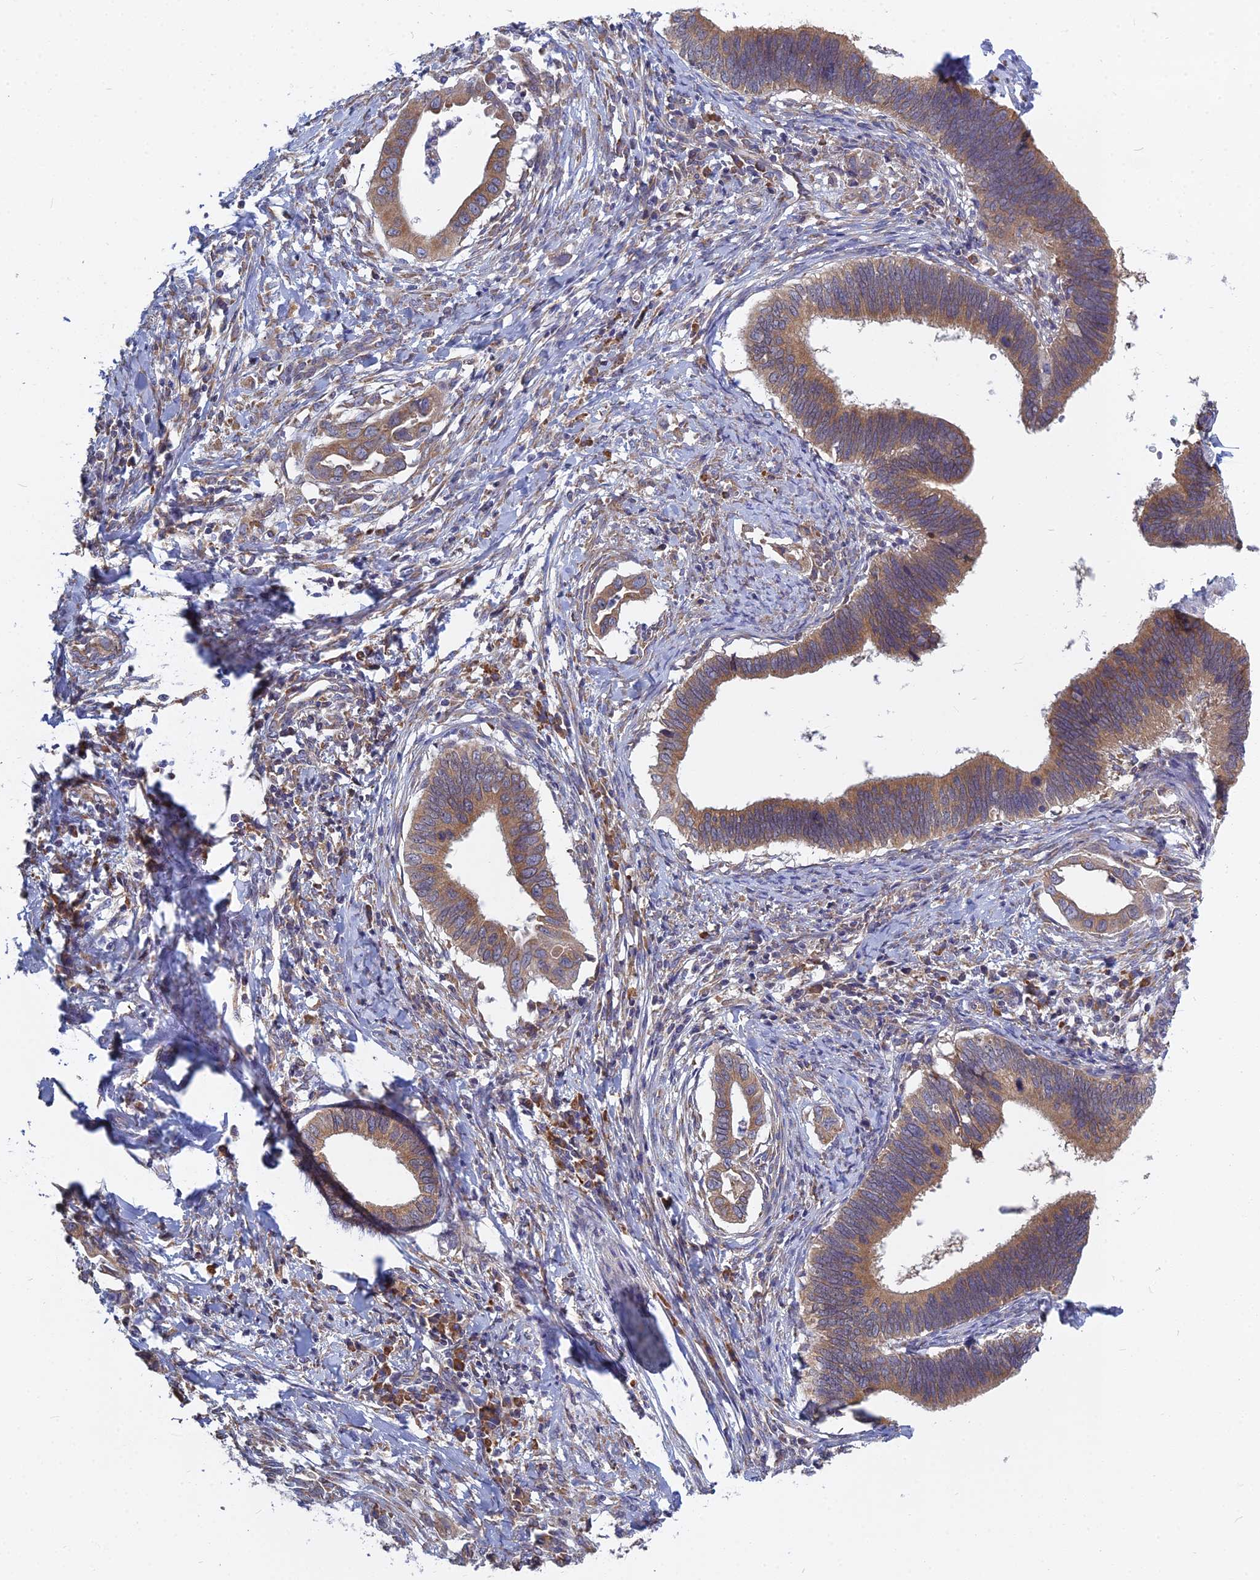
{"staining": {"intensity": "moderate", "quantity": ">75%", "location": "cytoplasmic/membranous"}, "tissue": "cervical cancer", "cell_type": "Tumor cells", "image_type": "cancer", "snomed": [{"axis": "morphology", "description": "Adenocarcinoma, NOS"}, {"axis": "topography", "description": "Cervix"}], "caption": "Brown immunohistochemical staining in adenocarcinoma (cervical) shows moderate cytoplasmic/membranous expression in about >75% of tumor cells.", "gene": "KIAA1143", "patient": {"sex": "female", "age": 42}}